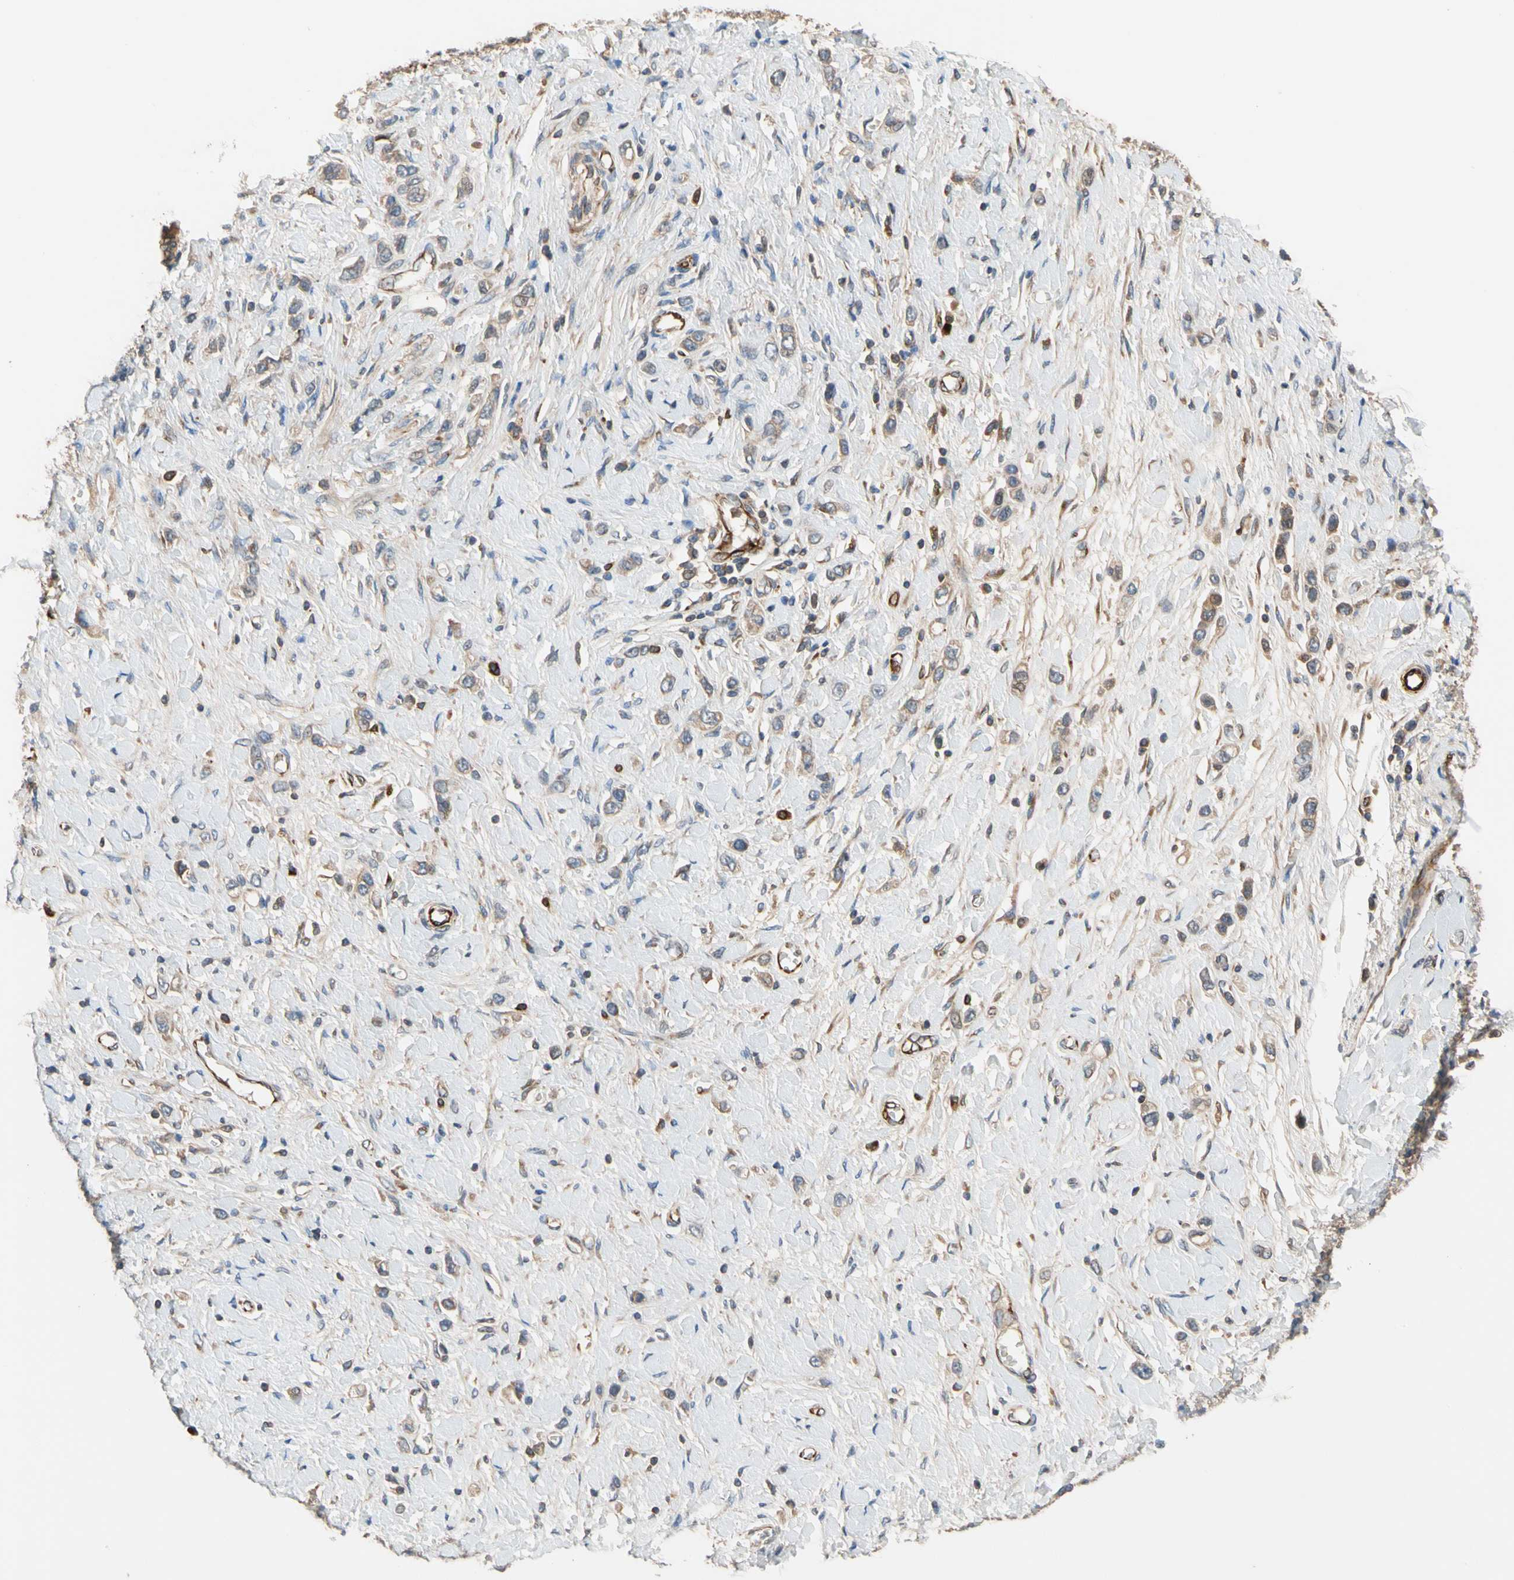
{"staining": {"intensity": "weak", "quantity": "25%-75%", "location": "cytoplasmic/membranous"}, "tissue": "stomach cancer", "cell_type": "Tumor cells", "image_type": "cancer", "snomed": [{"axis": "morphology", "description": "Normal tissue, NOS"}, {"axis": "morphology", "description": "Adenocarcinoma, NOS"}, {"axis": "topography", "description": "Stomach, upper"}, {"axis": "topography", "description": "Stomach"}], "caption": "Immunohistochemistry staining of stomach cancer (adenocarcinoma), which shows low levels of weak cytoplasmic/membranous expression in approximately 25%-75% of tumor cells indicating weak cytoplasmic/membranous protein expression. The staining was performed using DAB (3,3'-diaminobenzidine) (brown) for protein detection and nuclei were counterstained in hematoxylin (blue).", "gene": "FGD6", "patient": {"sex": "female", "age": 65}}